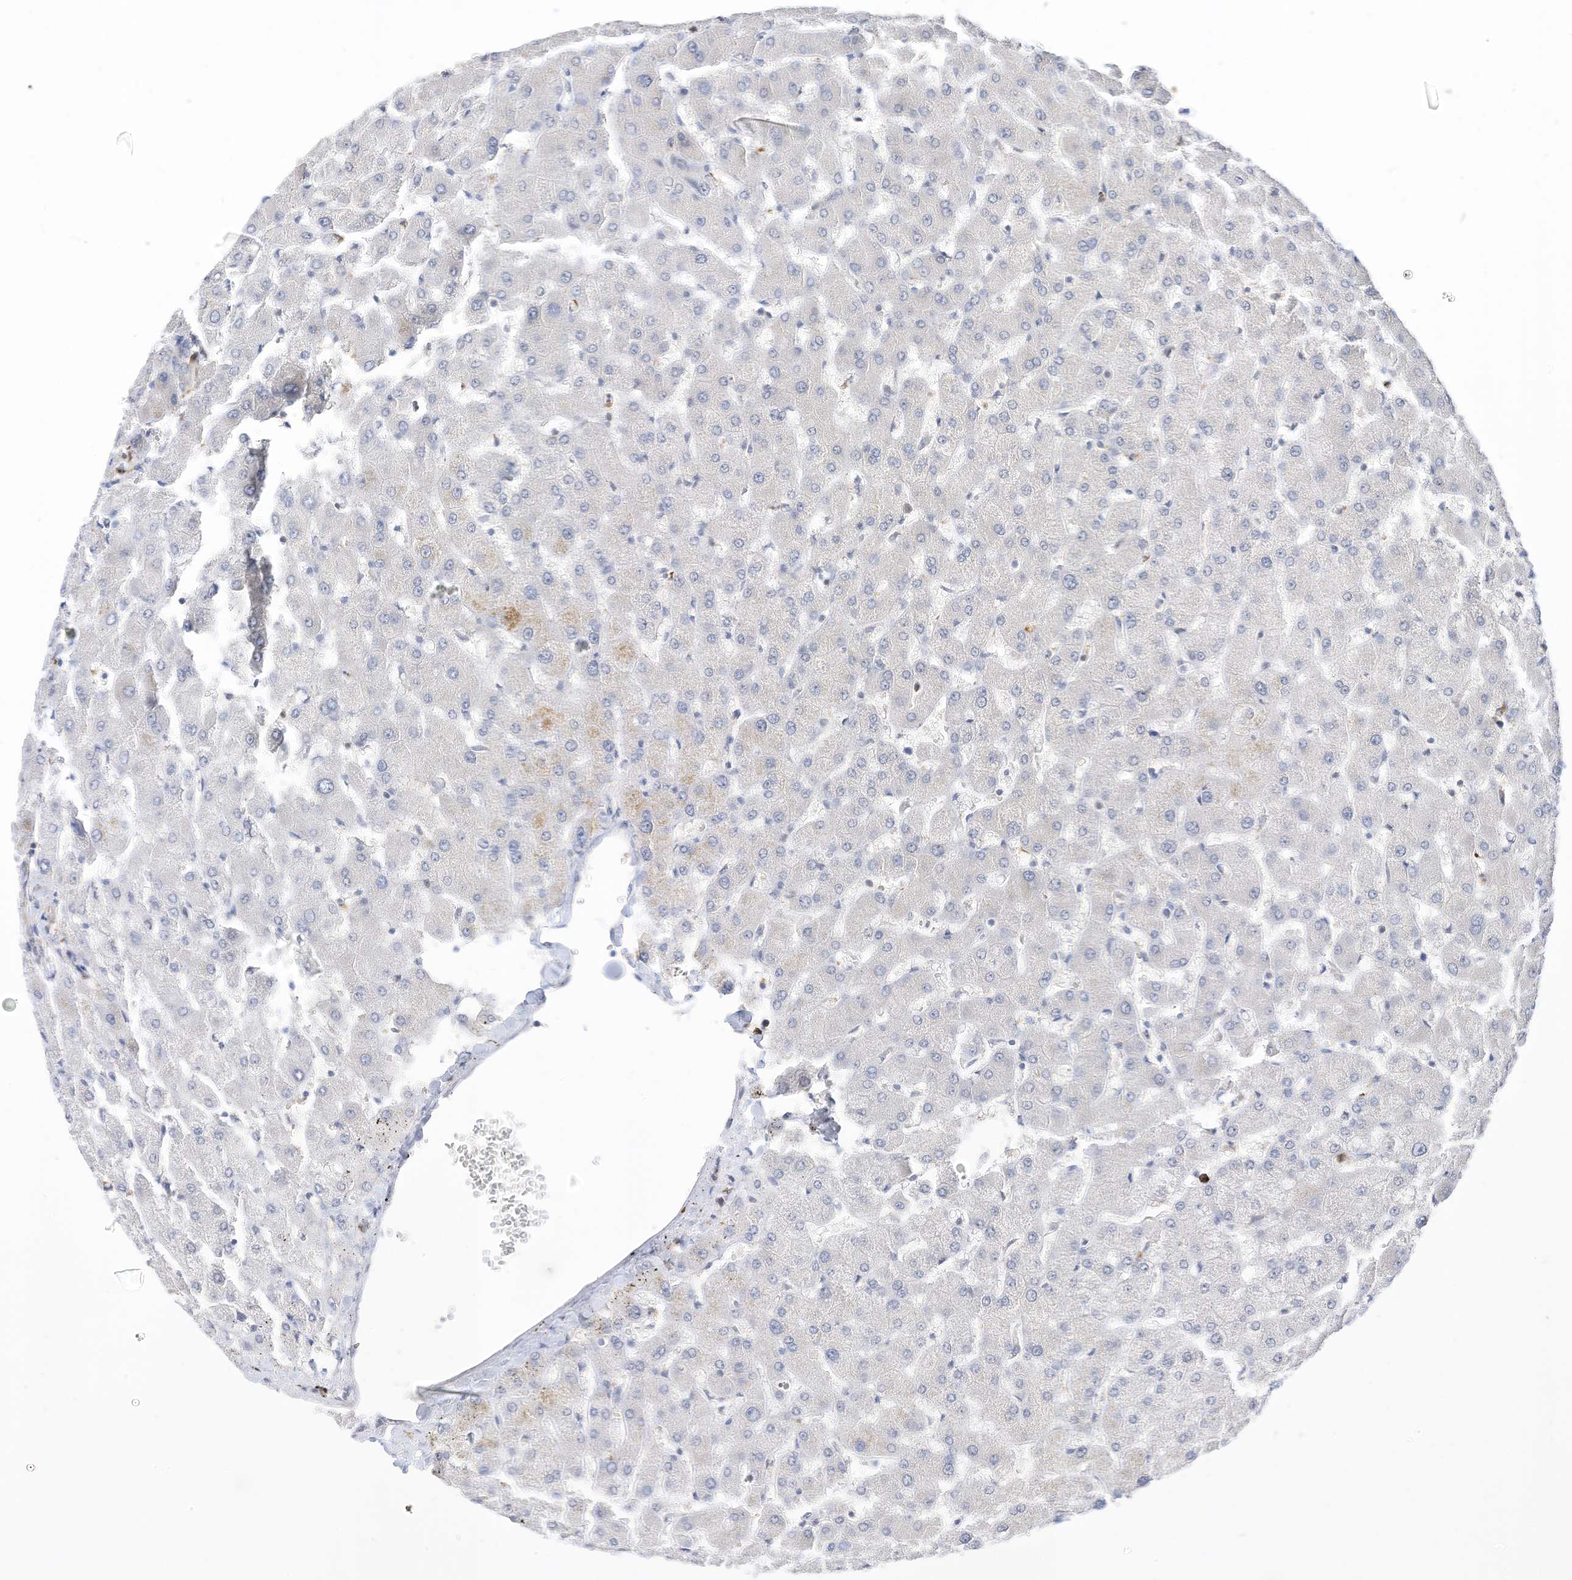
{"staining": {"intensity": "negative", "quantity": "none", "location": "none"}, "tissue": "liver", "cell_type": "Cholangiocytes", "image_type": "normal", "snomed": [{"axis": "morphology", "description": "Normal tissue, NOS"}, {"axis": "topography", "description": "Liver"}], "caption": "Immunohistochemistry (IHC) histopathology image of benign liver: human liver stained with DAB (3,3'-diaminobenzidine) displays no significant protein expression in cholangiocytes.", "gene": "ATP13A1", "patient": {"sex": "female", "age": 63}}